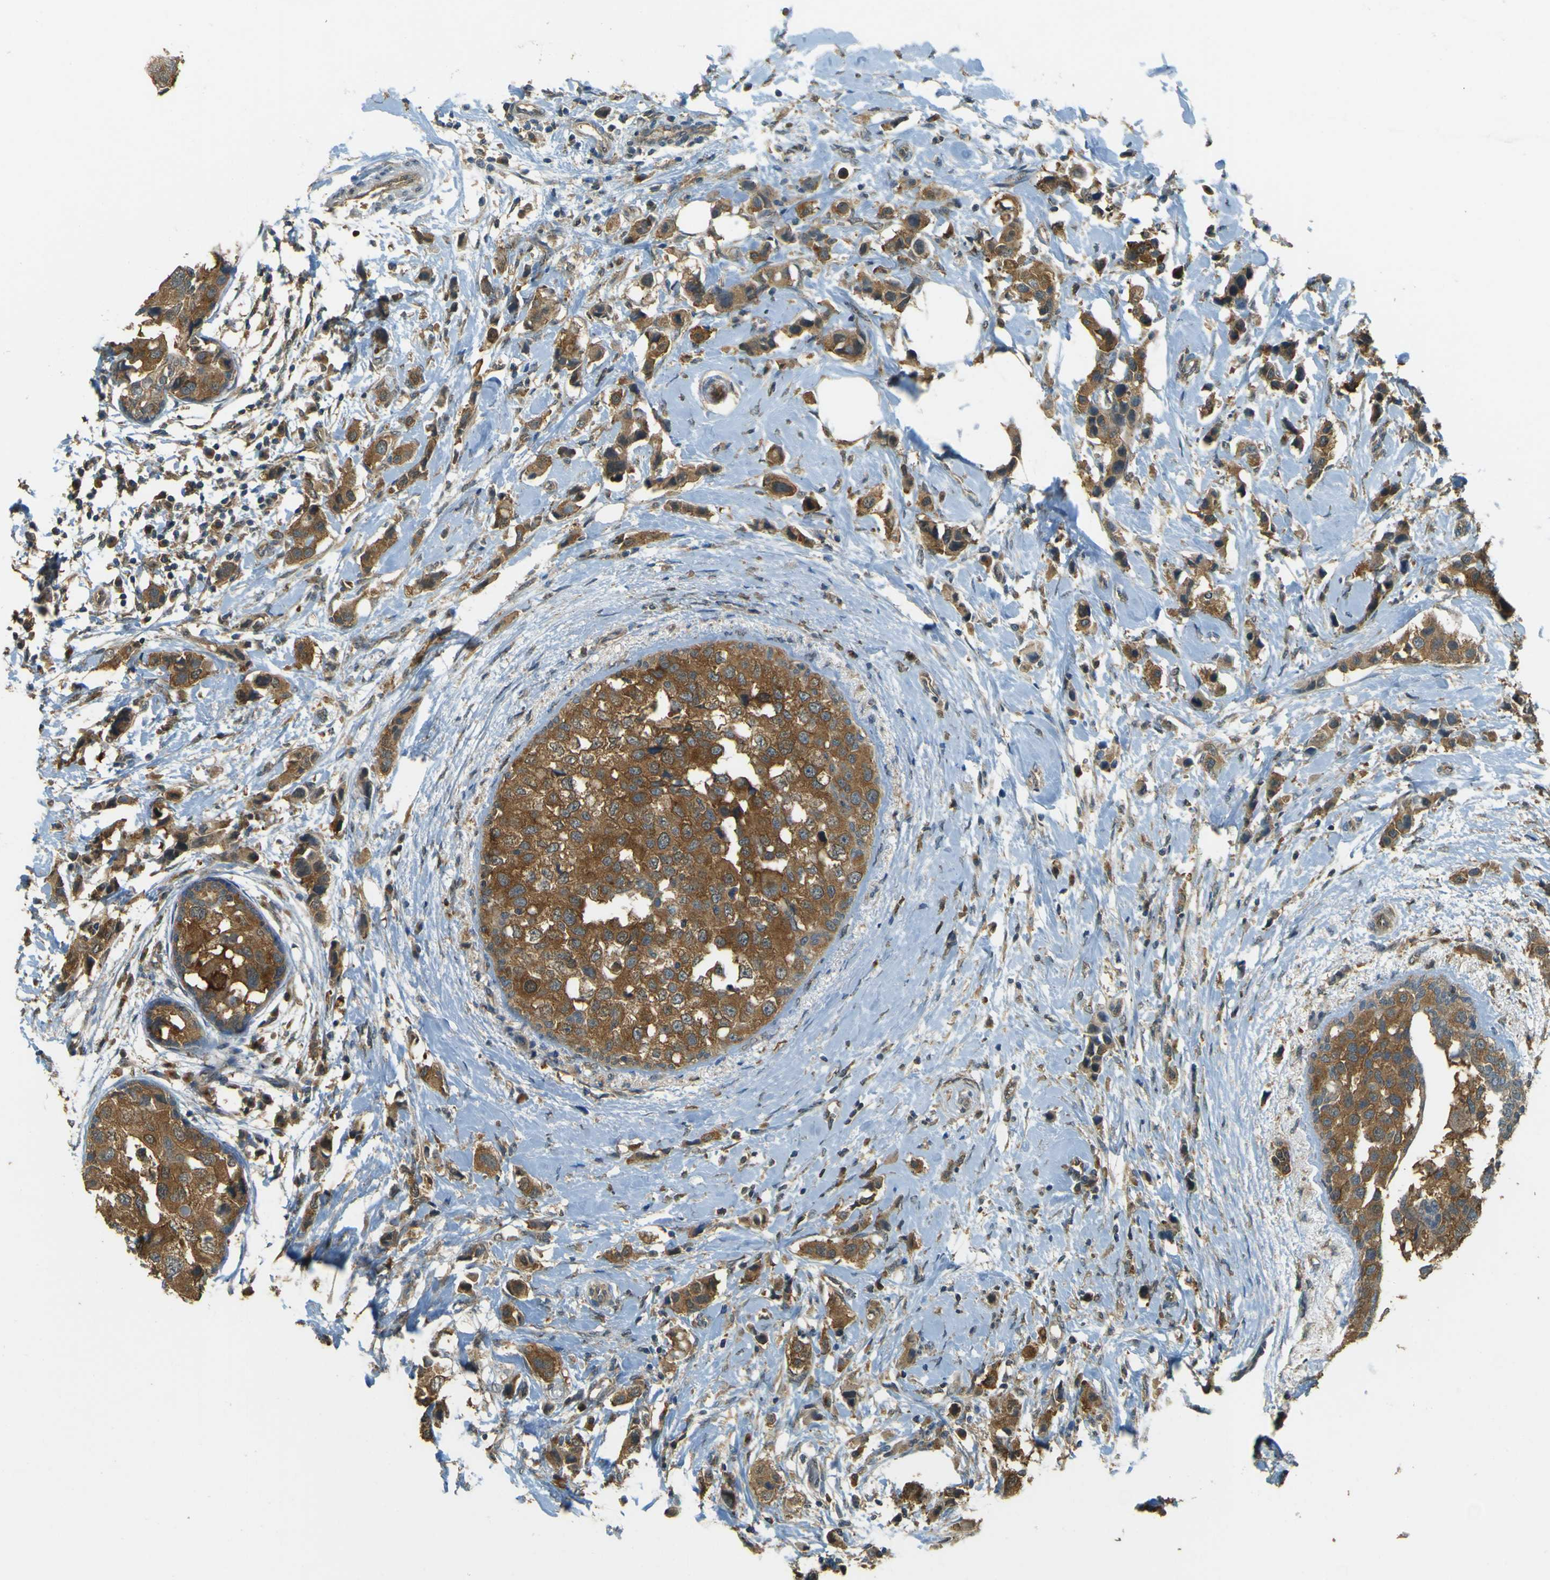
{"staining": {"intensity": "moderate", "quantity": ">75%", "location": "cytoplasmic/membranous"}, "tissue": "breast cancer", "cell_type": "Tumor cells", "image_type": "cancer", "snomed": [{"axis": "morphology", "description": "Normal tissue, NOS"}, {"axis": "morphology", "description": "Duct carcinoma"}, {"axis": "topography", "description": "Breast"}], "caption": "A high-resolution micrograph shows immunohistochemistry (IHC) staining of breast cancer, which demonstrates moderate cytoplasmic/membranous staining in approximately >75% of tumor cells. (DAB = brown stain, brightfield microscopy at high magnification).", "gene": "GOLGA1", "patient": {"sex": "female", "age": 50}}